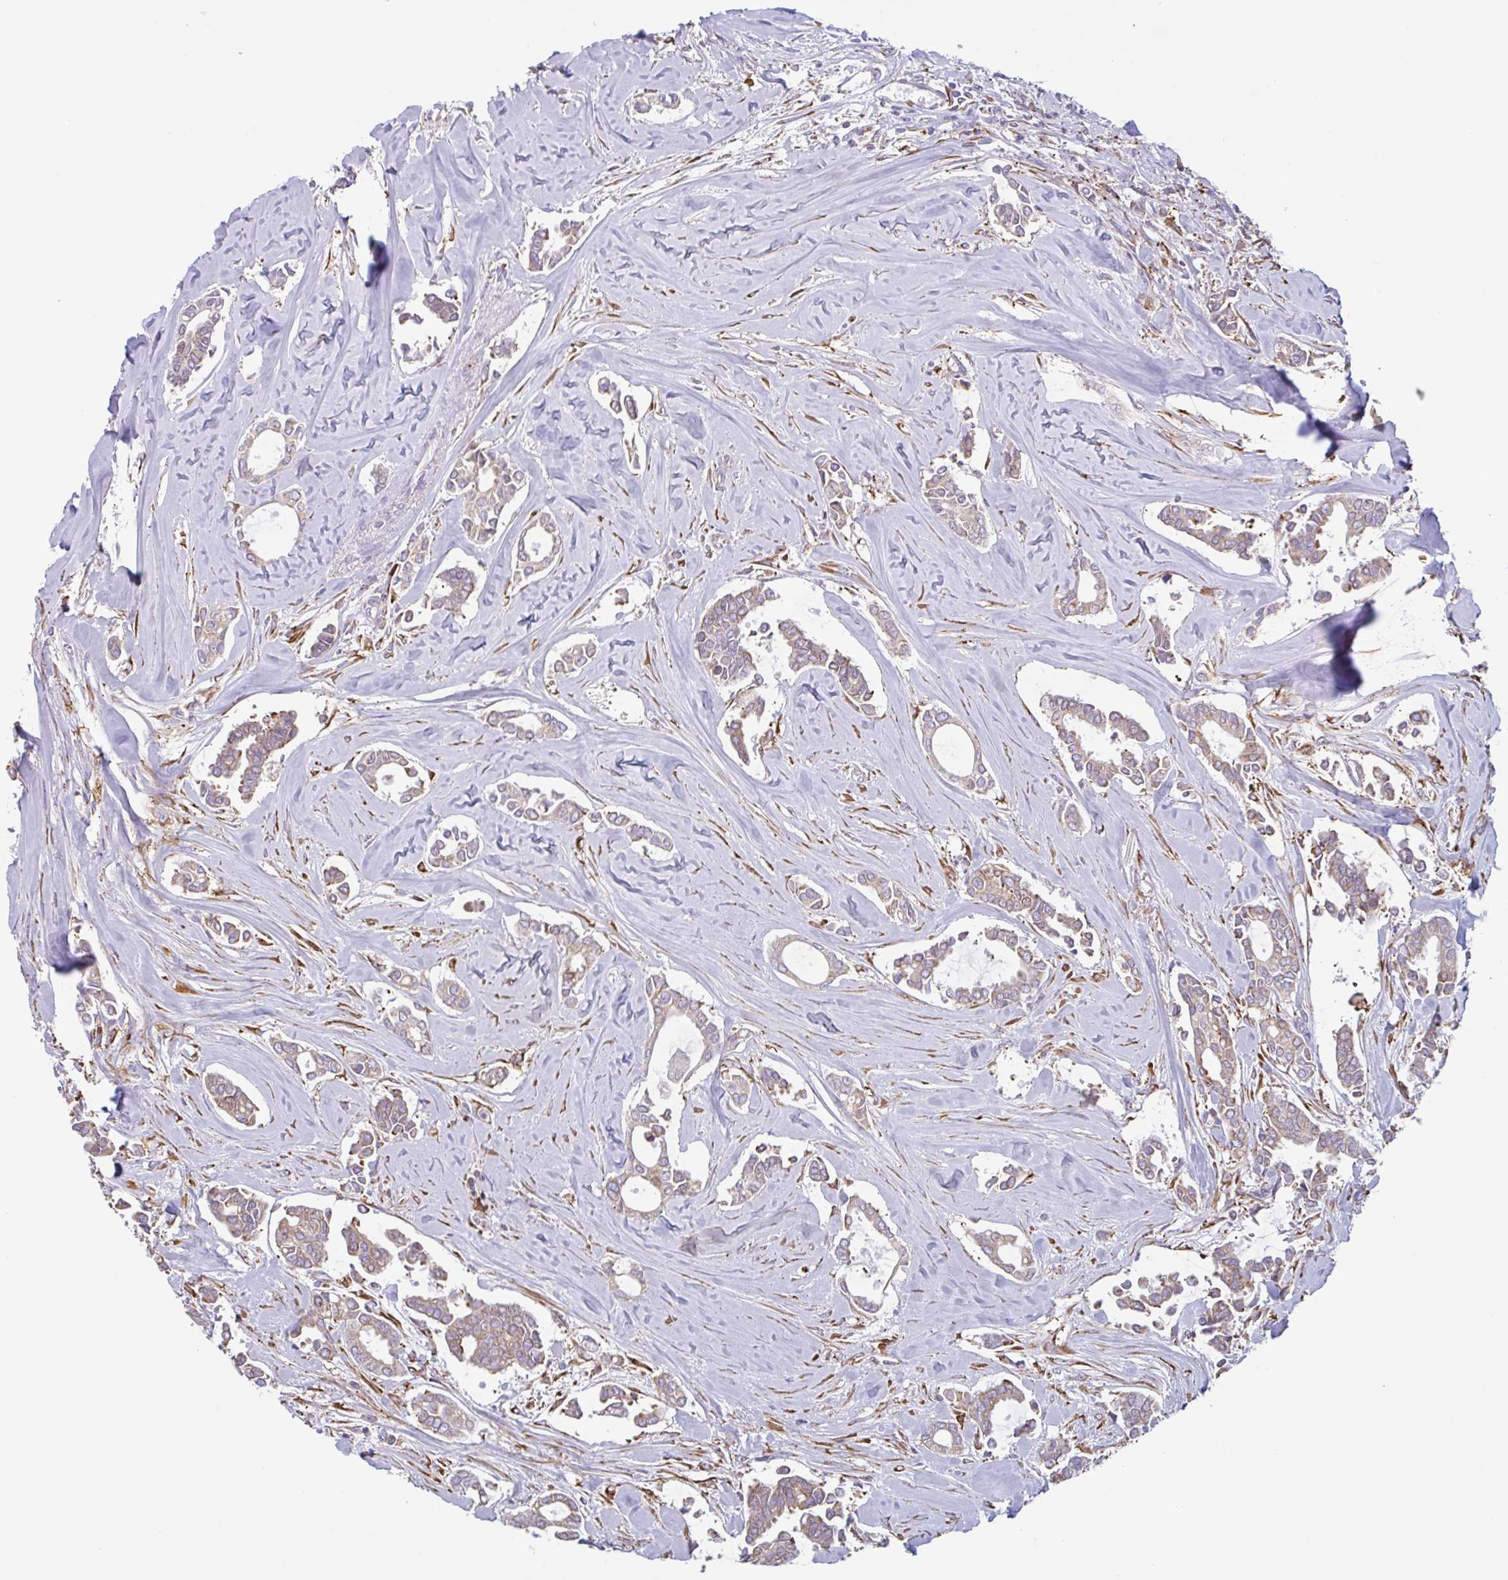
{"staining": {"intensity": "weak", "quantity": "<25%", "location": "cytoplasmic/membranous"}, "tissue": "breast cancer", "cell_type": "Tumor cells", "image_type": "cancer", "snomed": [{"axis": "morphology", "description": "Duct carcinoma"}, {"axis": "topography", "description": "Breast"}], "caption": "This photomicrograph is of breast intraductal carcinoma stained with immunohistochemistry to label a protein in brown with the nuclei are counter-stained blue. There is no positivity in tumor cells.", "gene": "DOK4", "patient": {"sex": "female", "age": 84}}